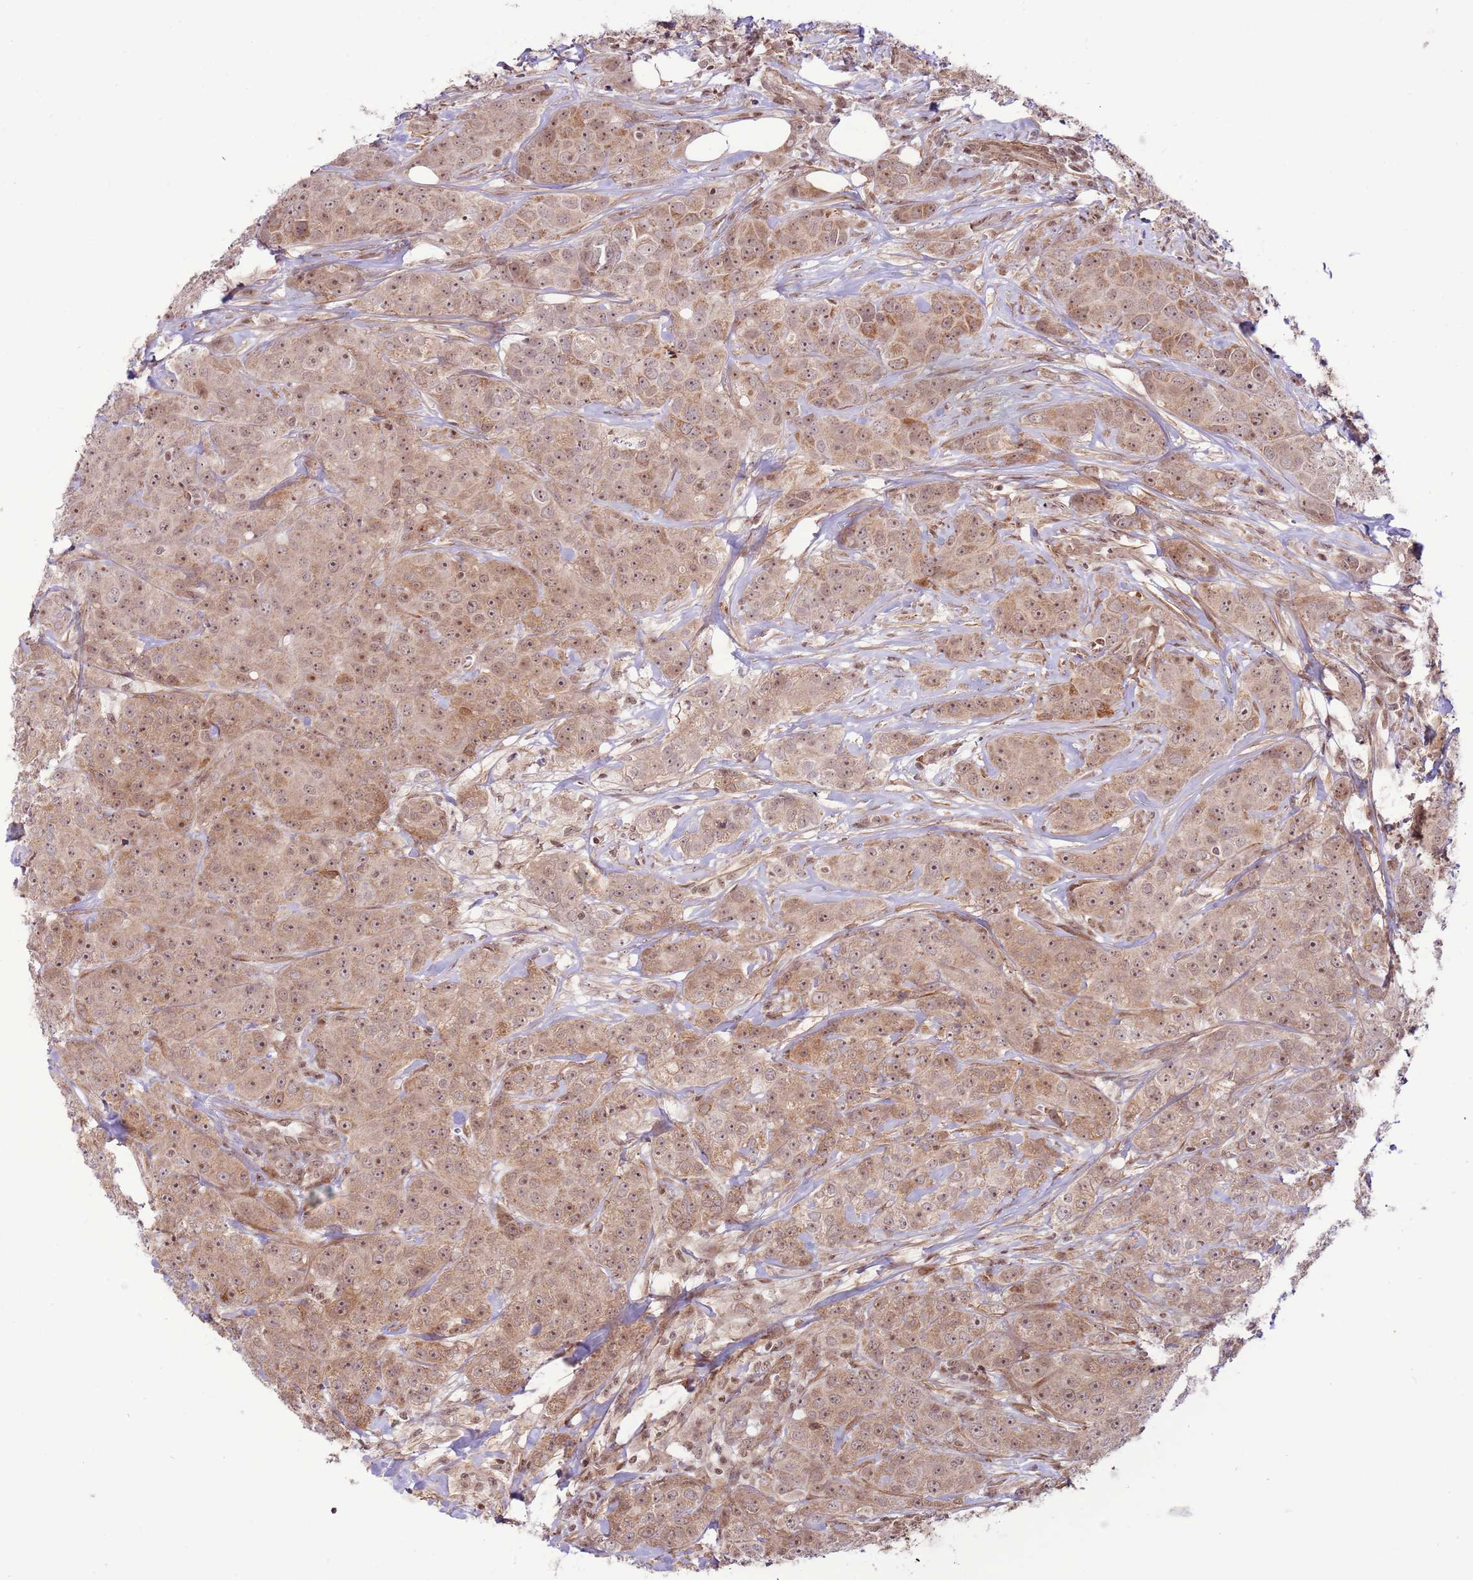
{"staining": {"intensity": "moderate", "quantity": ">75%", "location": "cytoplasmic/membranous,nuclear"}, "tissue": "breast cancer", "cell_type": "Tumor cells", "image_type": "cancer", "snomed": [{"axis": "morphology", "description": "Duct carcinoma"}, {"axis": "topography", "description": "Breast"}], "caption": "Breast intraductal carcinoma stained for a protein reveals moderate cytoplasmic/membranous and nuclear positivity in tumor cells.", "gene": "DCAF4", "patient": {"sex": "female", "age": 43}}